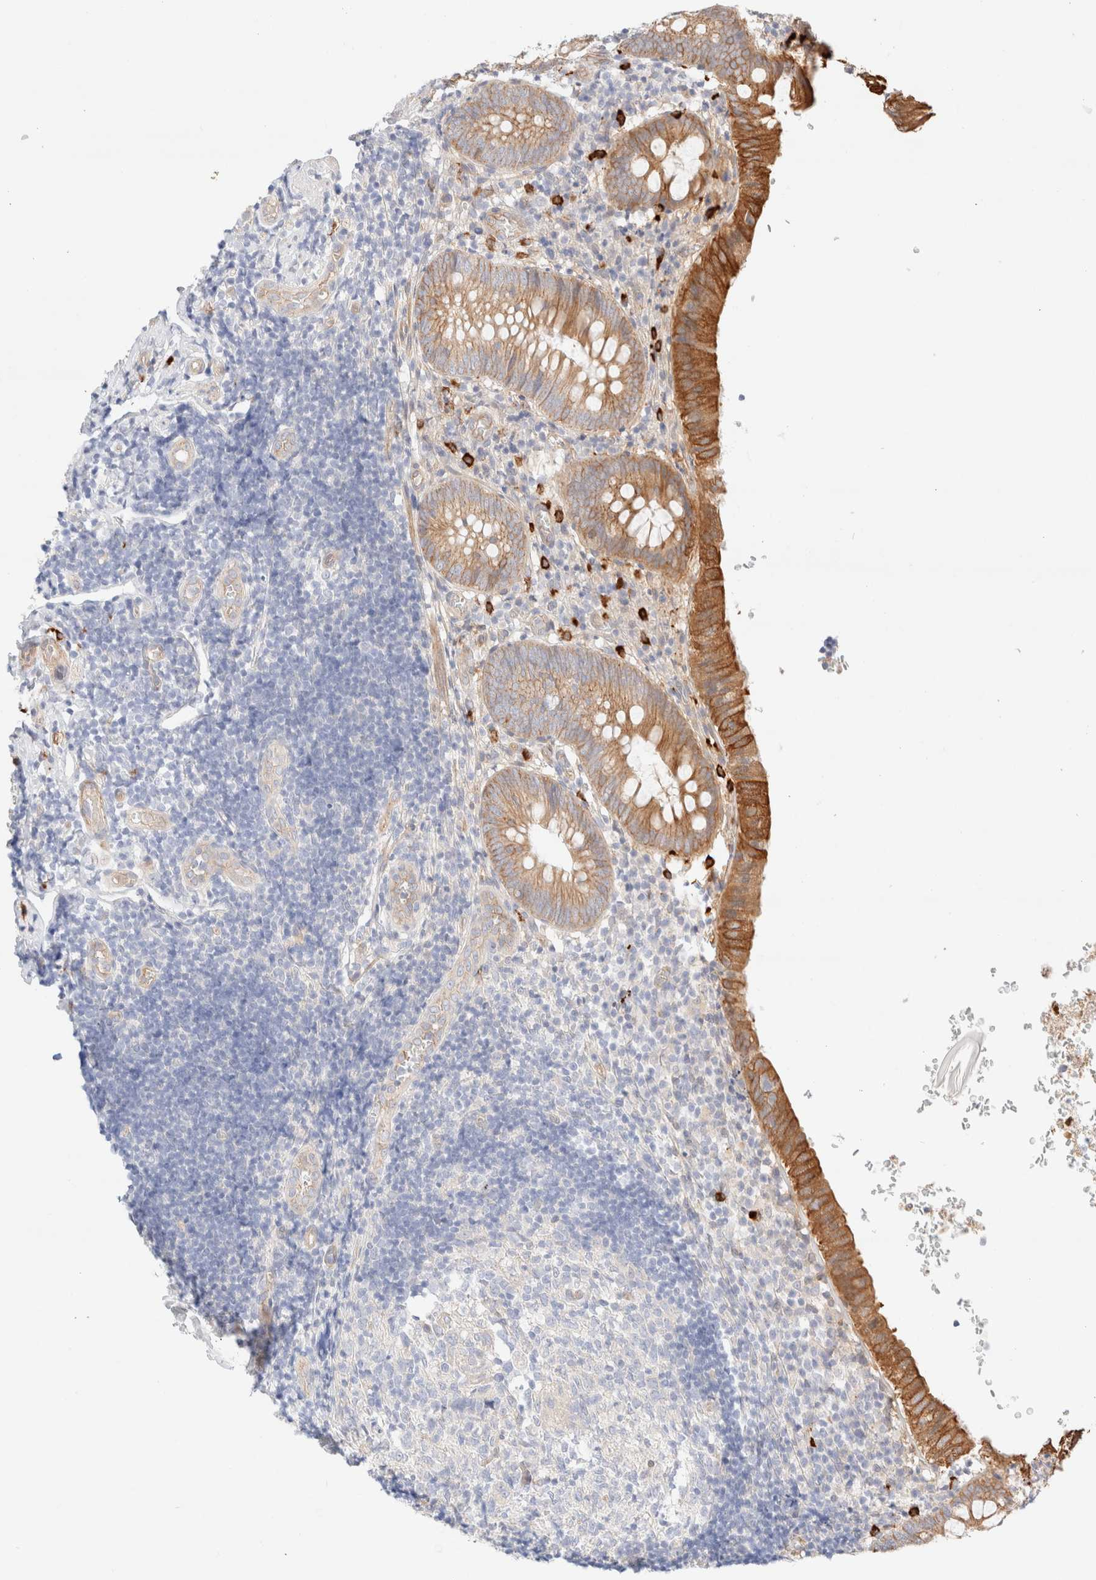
{"staining": {"intensity": "strong", "quantity": ">75%", "location": "cytoplasmic/membranous"}, "tissue": "appendix", "cell_type": "Glandular cells", "image_type": "normal", "snomed": [{"axis": "morphology", "description": "Normal tissue, NOS"}, {"axis": "topography", "description": "Appendix"}], "caption": "An immunohistochemistry histopathology image of normal tissue is shown. Protein staining in brown labels strong cytoplasmic/membranous positivity in appendix within glandular cells. Using DAB (brown) and hematoxylin (blue) stains, captured at high magnification using brightfield microscopy.", "gene": "NIBAN2", "patient": {"sex": "male", "age": 8}}